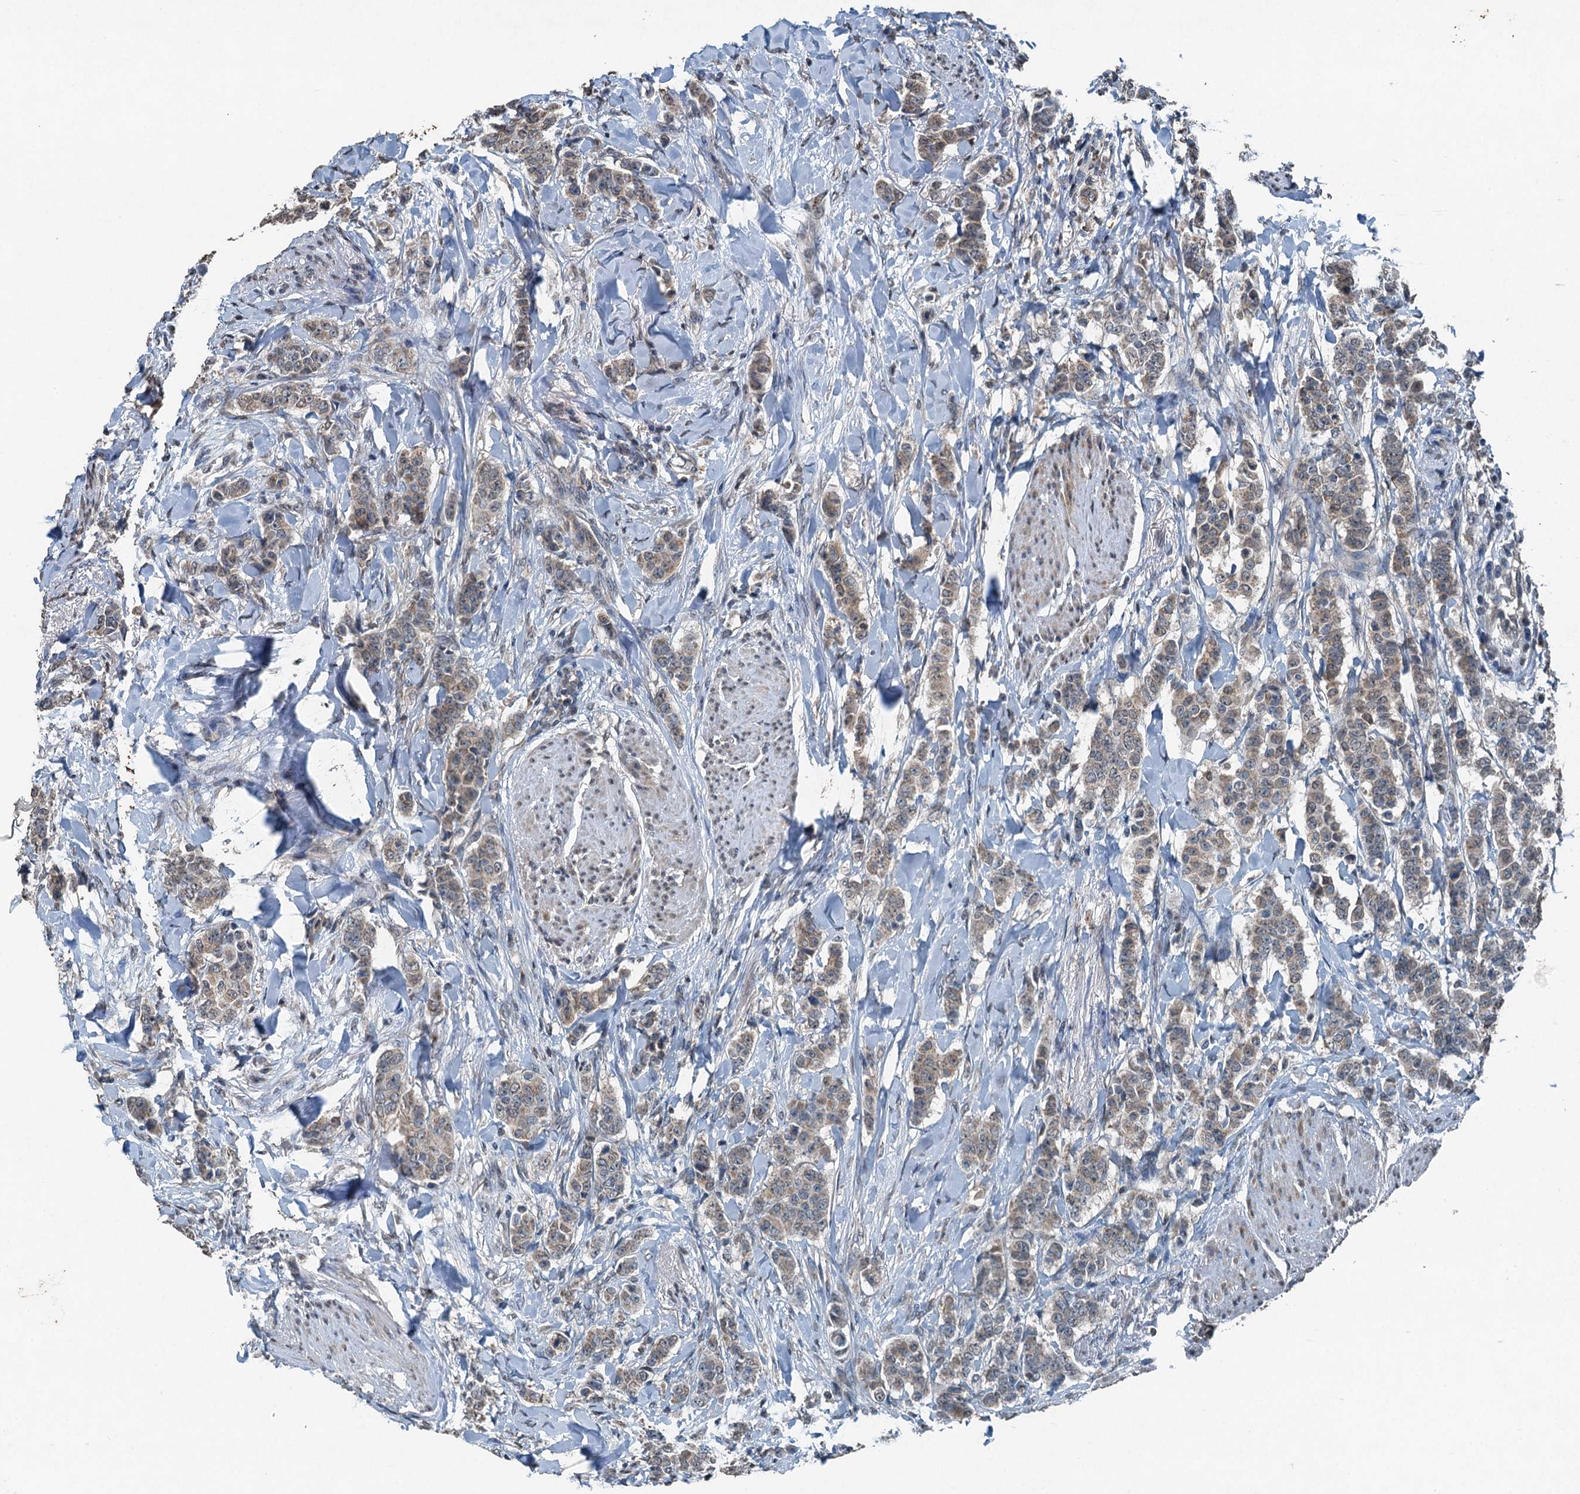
{"staining": {"intensity": "weak", "quantity": "25%-75%", "location": "cytoplasmic/membranous"}, "tissue": "breast cancer", "cell_type": "Tumor cells", "image_type": "cancer", "snomed": [{"axis": "morphology", "description": "Duct carcinoma"}, {"axis": "topography", "description": "Breast"}], "caption": "A brown stain shows weak cytoplasmic/membranous staining of a protein in breast intraductal carcinoma tumor cells.", "gene": "TCTN1", "patient": {"sex": "female", "age": 40}}